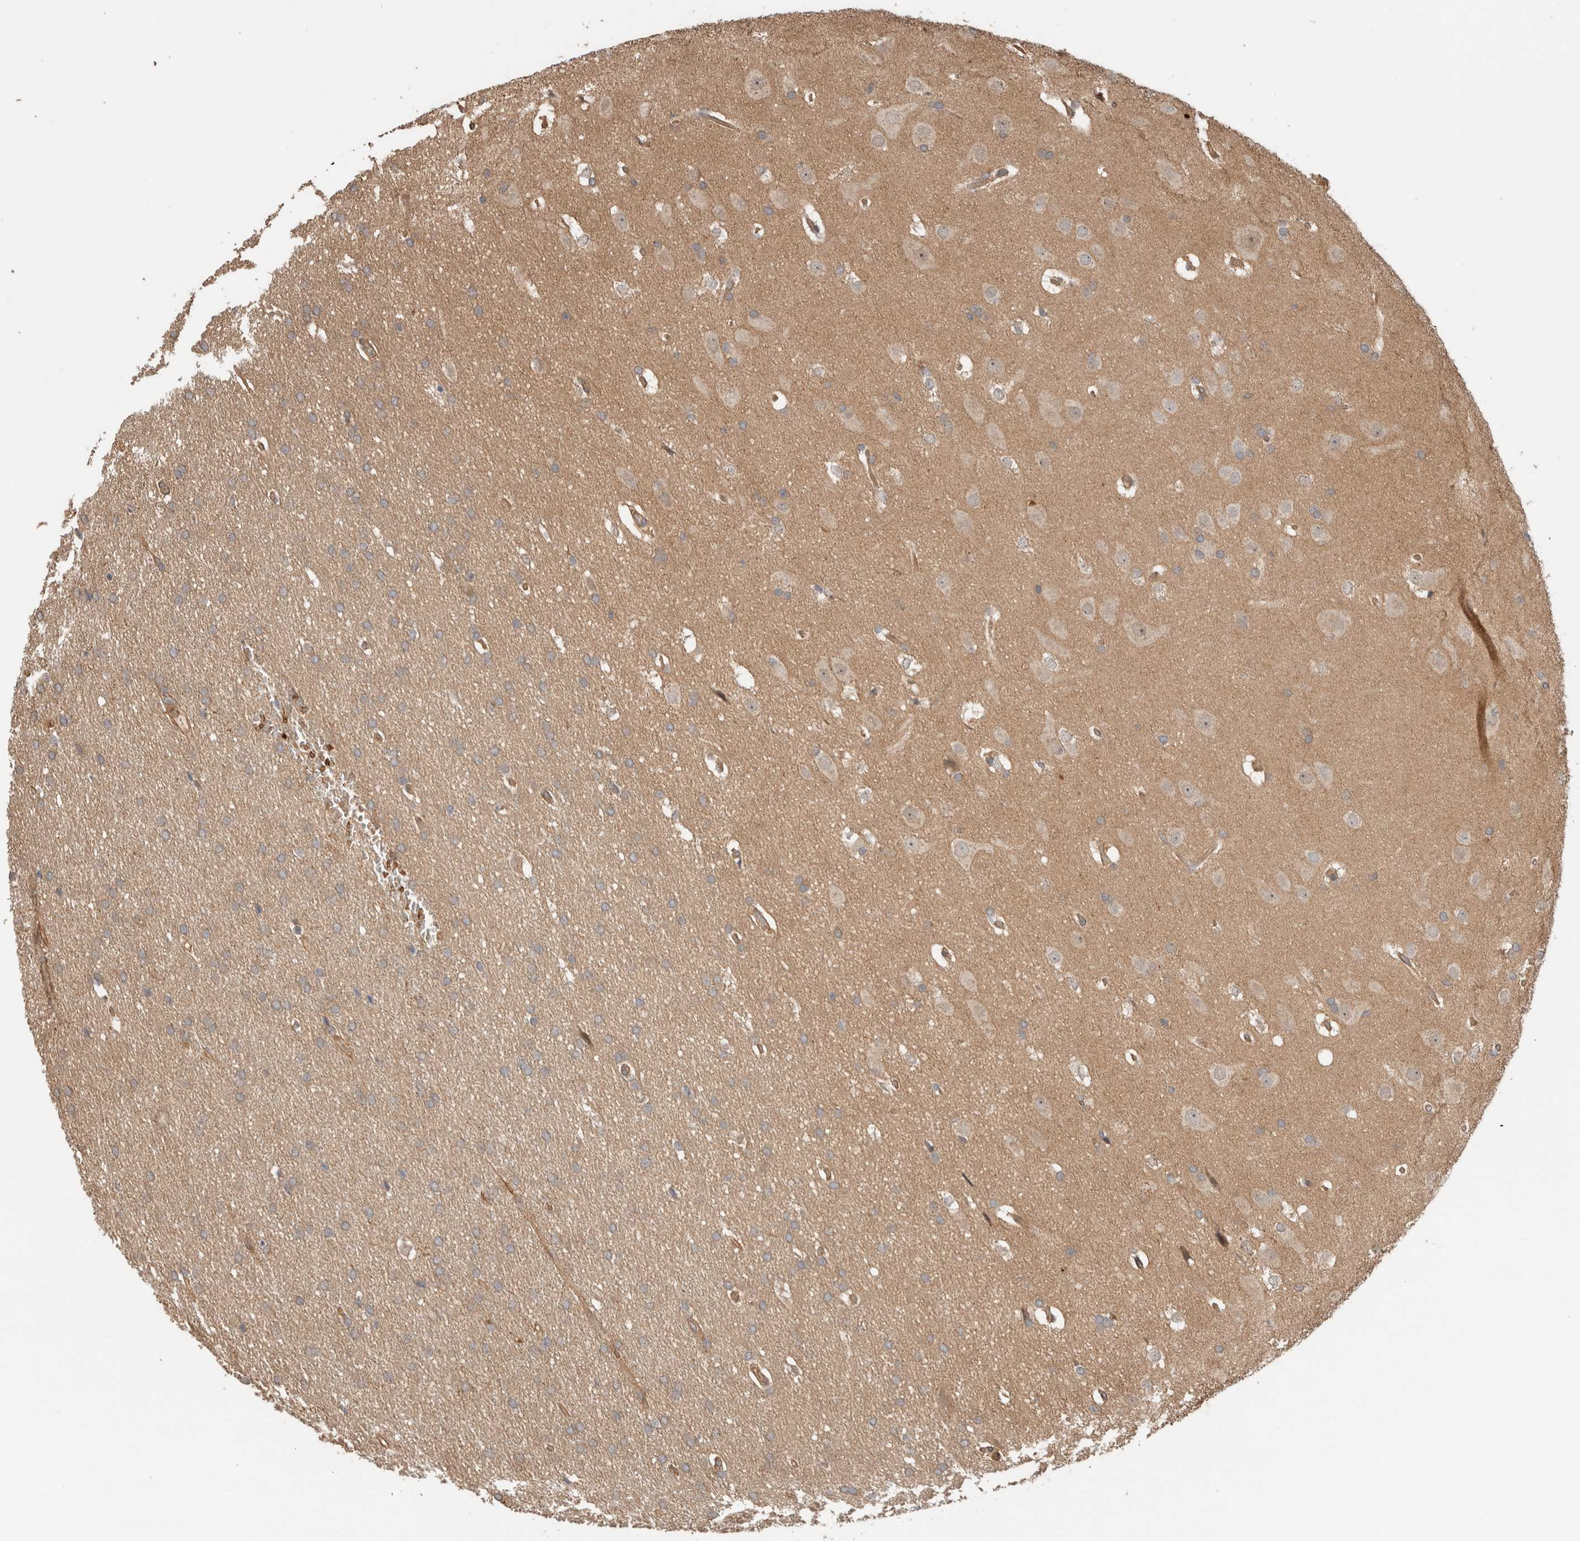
{"staining": {"intensity": "moderate", "quantity": ">75%", "location": "cytoplasmic/membranous"}, "tissue": "glioma", "cell_type": "Tumor cells", "image_type": "cancer", "snomed": [{"axis": "morphology", "description": "Glioma, malignant, Low grade"}, {"axis": "topography", "description": "Brain"}], "caption": "Immunohistochemical staining of human glioma demonstrates medium levels of moderate cytoplasmic/membranous protein positivity in approximately >75% of tumor cells.", "gene": "OTUD6B", "patient": {"sex": "female", "age": 37}}